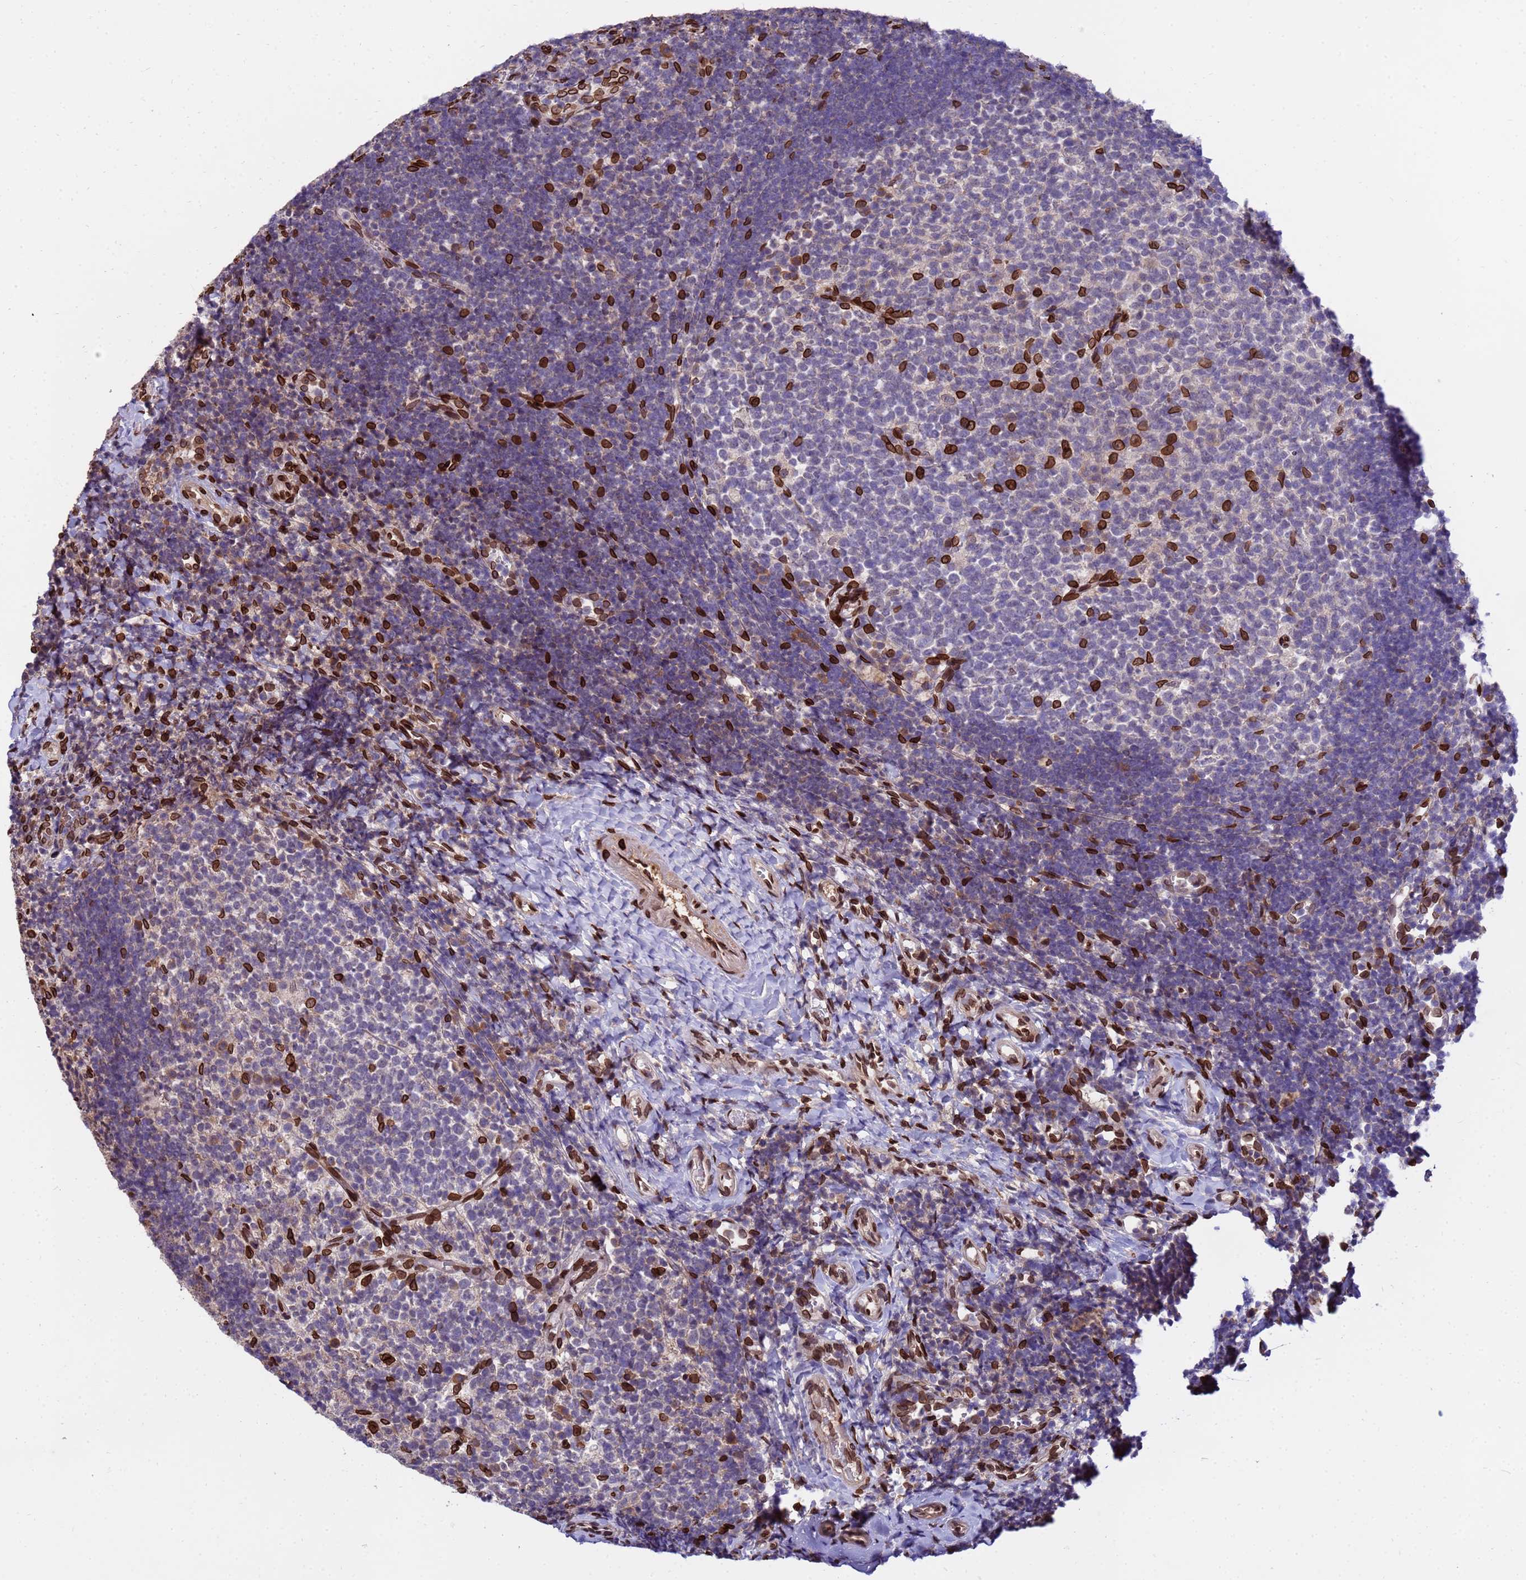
{"staining": {"intensity": "moderate", "quantity": "<25%", "location": "cytoplasmic/membranous,nuclear"}, "tissue": "tonsil", "cell_type": "Germinal center cells", "image_type": "normal", "snomed": [{"axis": "morphology", "description": "Normal tissue, NOS"}, {"axis": "topography", "description": "Tonsil"}], "caption": "This histopathology image reveals immunohistochemistry staining of benign human tonsil, with low moderate cytoplasmic/membranous,nuclear expression in about <25% of germinal center cells.", "gene": "GPR135", "patient": {"sex": "female", "age": 10}}